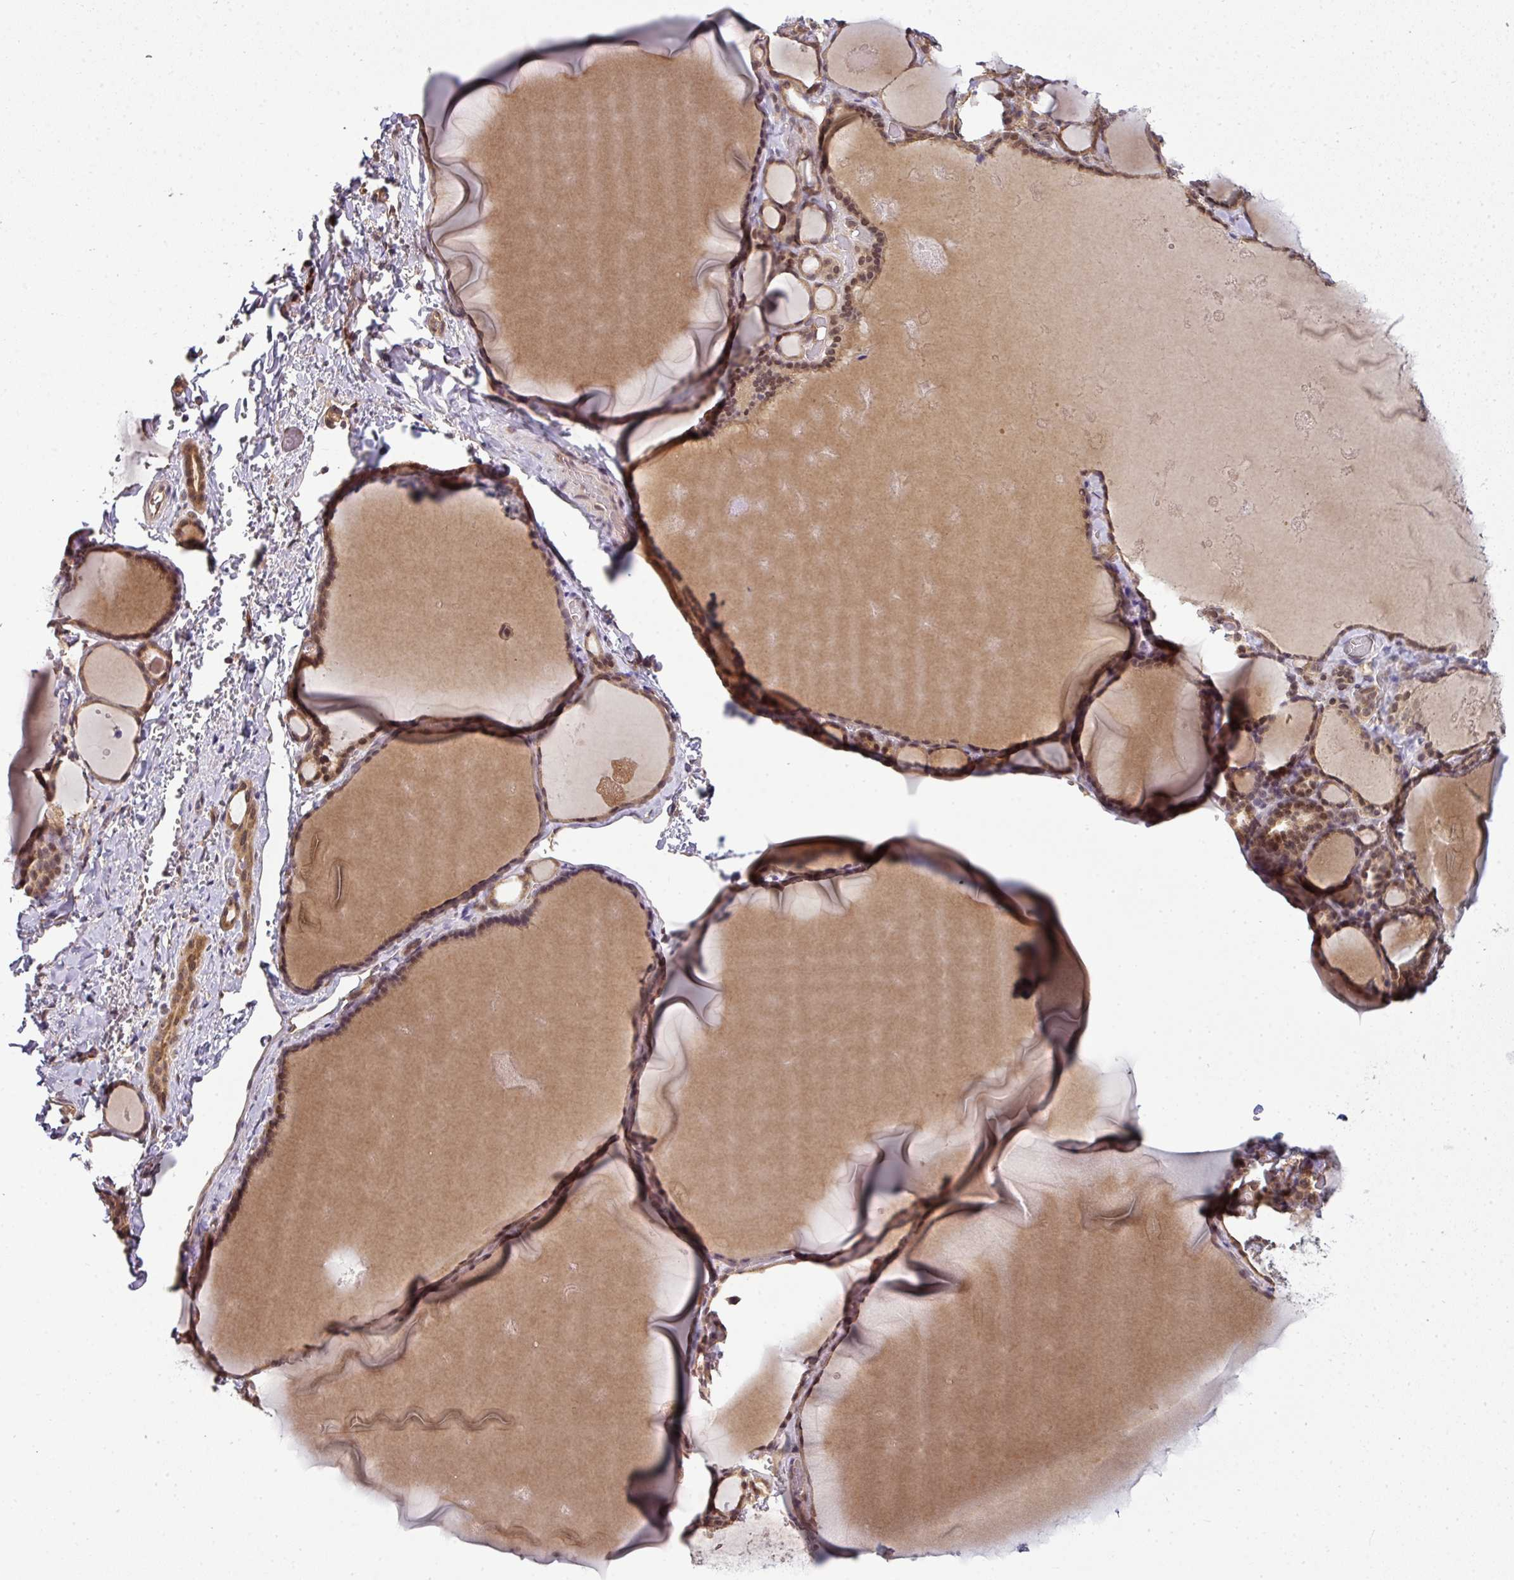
{"staining": {"intensity": "moderate", "quantity": ">75%", "location": "cytoplasmic/membranous,nuclear"}, "tissue": "thyroid gland", "cell_type": "Glandular cells", "image_type": "normal", "snomed": [{"axis": "morphology", "description": "Normal tissue, NOS"}, {"axis": "topography", "description": "Thyroid gland"}], "caption": "Thyroid gland stained with DAB IHC exhibits medium levels of moderate cytoplasmic/membranous,nuclear staining in approximately >75% of glandular cells.", "gene": "RBM14", "patient": {"sex": "female", "age": 49}}